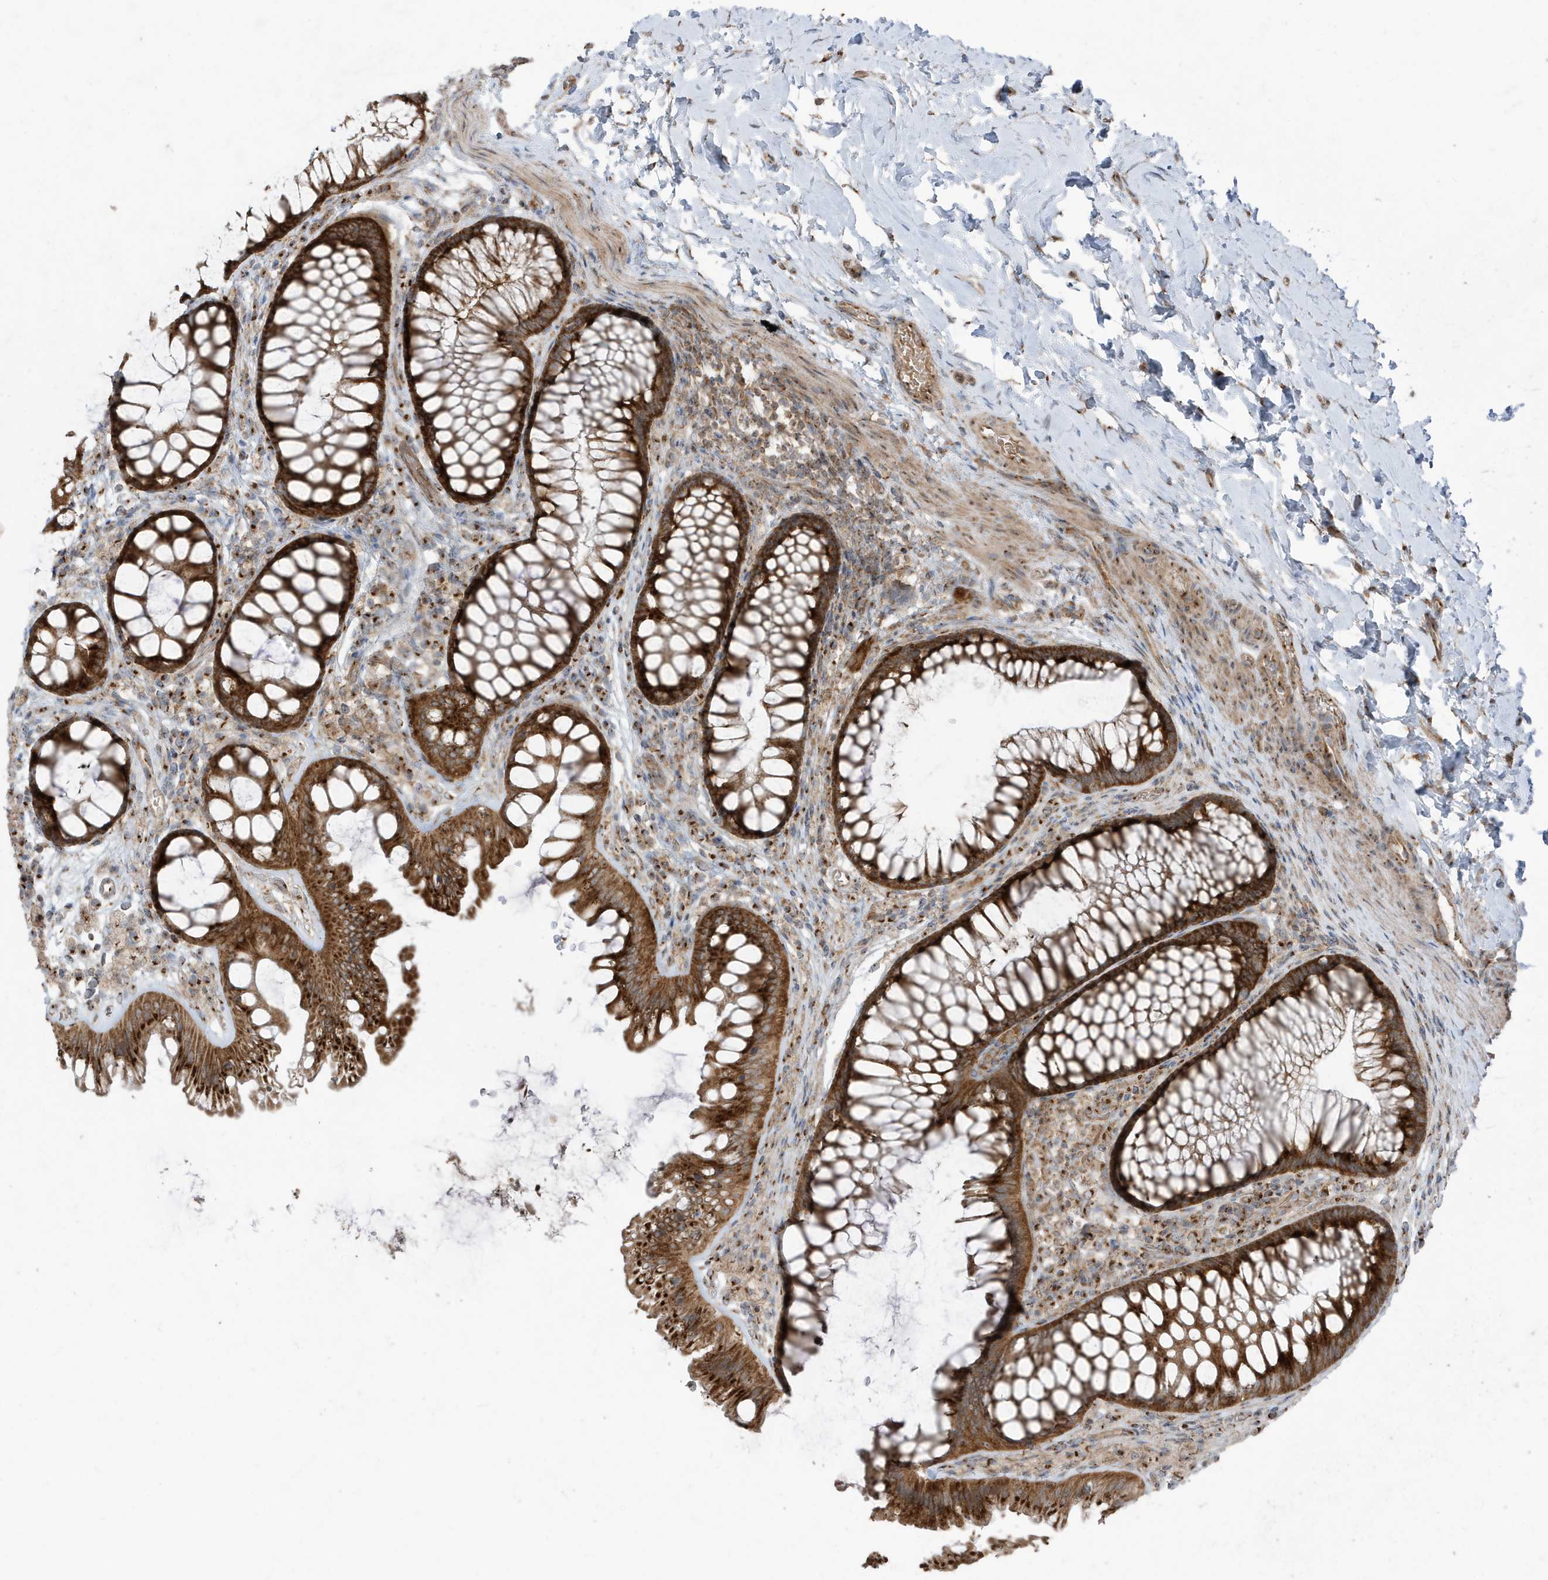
{"staining": {"intensity": "moderate", "quantity": "25%-75%", "location": "cytoplasmic/membranous"}, "tissue": "colon", "cell_type": "Endothelial cells", "image_type": "normal", "snomed": [{"axis": "morphology", "description": "Normal tissue, NOS"}, {"axis": "topography", "description": "Colon"}], "caption": "Brown immunohistochemical staining in normal colon demonstrates moderate cytoplasmic/membranous positivity in about 25%-75% of endothelial cells.", "gene": "GOLGA4", "patient": {"sex": "female", "age": 62}}